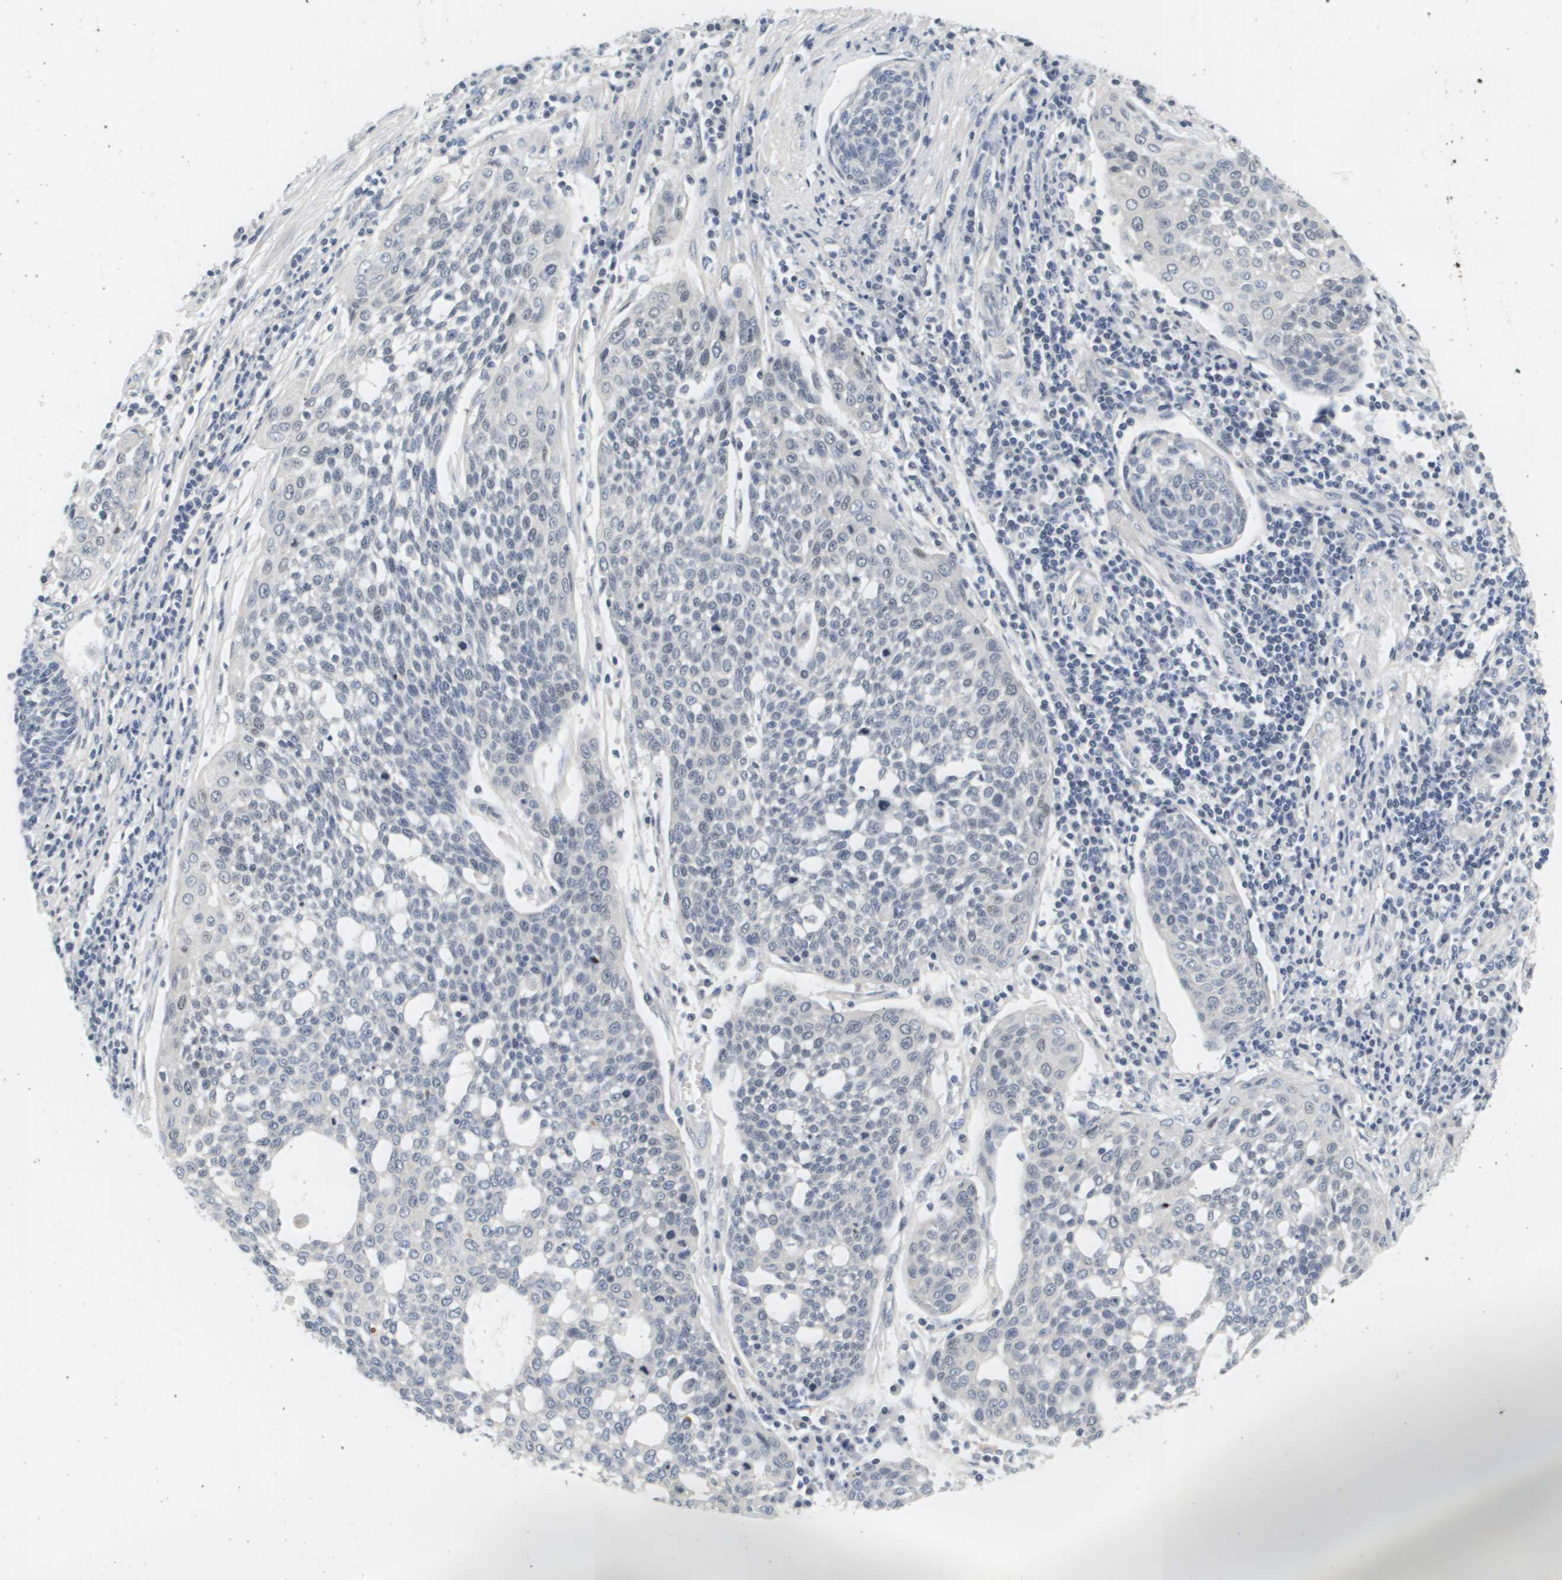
{"staining": {"intensity": "negative", "quantity": "none", "location": "none"}, "tissue": "cervical cancer", "cell_type": "Tumor cells", "image_type": "cancer", "snomed": [{"axis": "morphology", "description": "Squamous cell carcinoma, NOS"}, {"axis": "topography", "description": "Cervix"}], "caption": "Photomicrograph shows no protein positivity in tumor cells of squamous cell carcinoma (cervical) tissue.", "gene": "KCNJ5", "patient": {"sex": "female", "age": 34}}